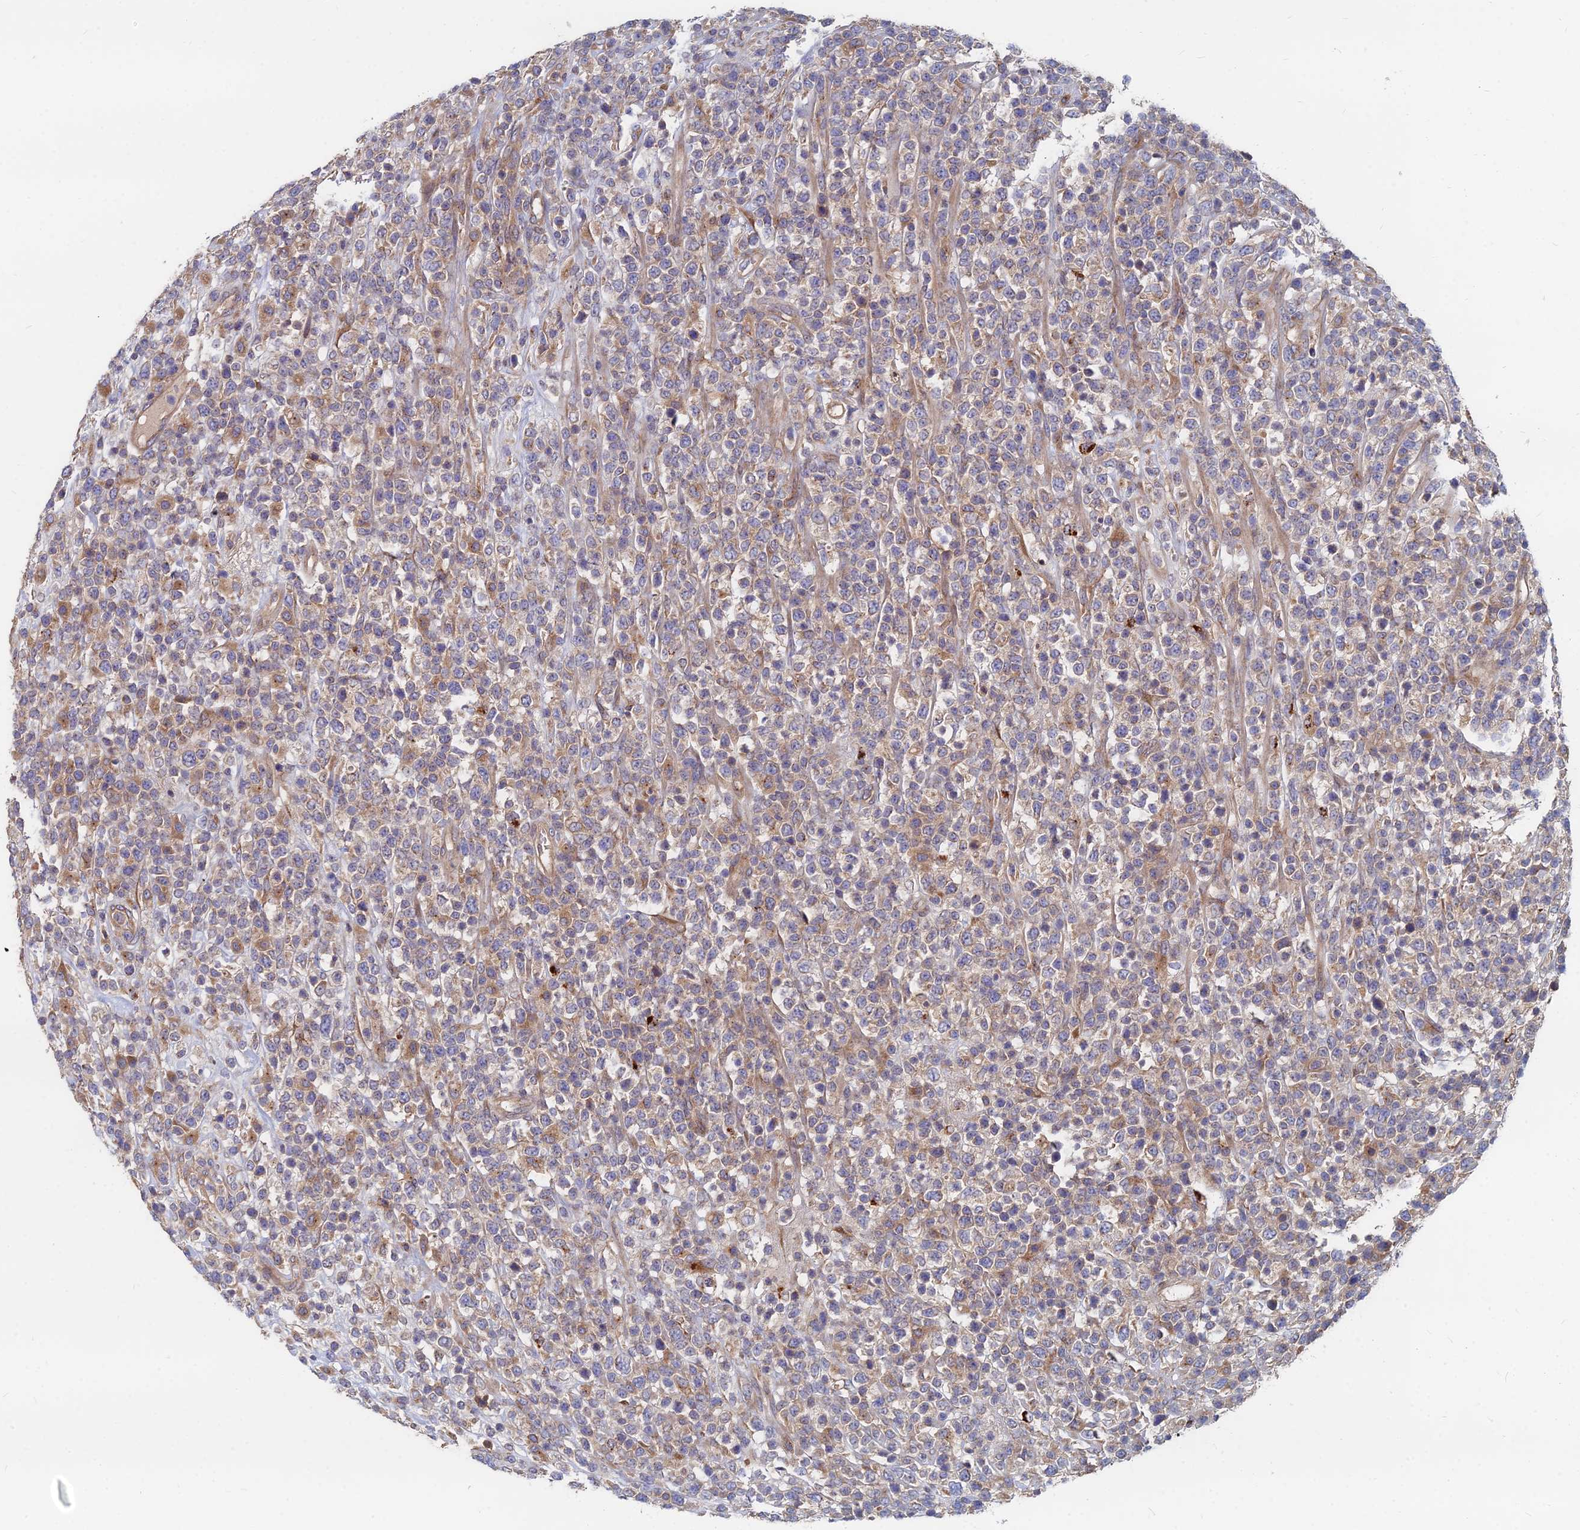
{"staining": {"intensity": "moderate", "quantity": ">75%", "location": "cytoplasmic/membranous"}, "tissue": "lymphoma", "cell_type": "Tumor cells", "image_type": "cancer", "snomed": [{"axis": "morphology", "description": "Malignant lymphoma, non-Hodgkin's type, High grade"}, {"axis": "topography", "description": "Colon"}], "caption": "Moderate cytoplasmic/membranous expression for a protein is seen in approximately >75% of tumor cells of lymphoma using immunohistochemistry.", "gene": "CCZ1", "patient": {"sex": "female", "age": 53}}